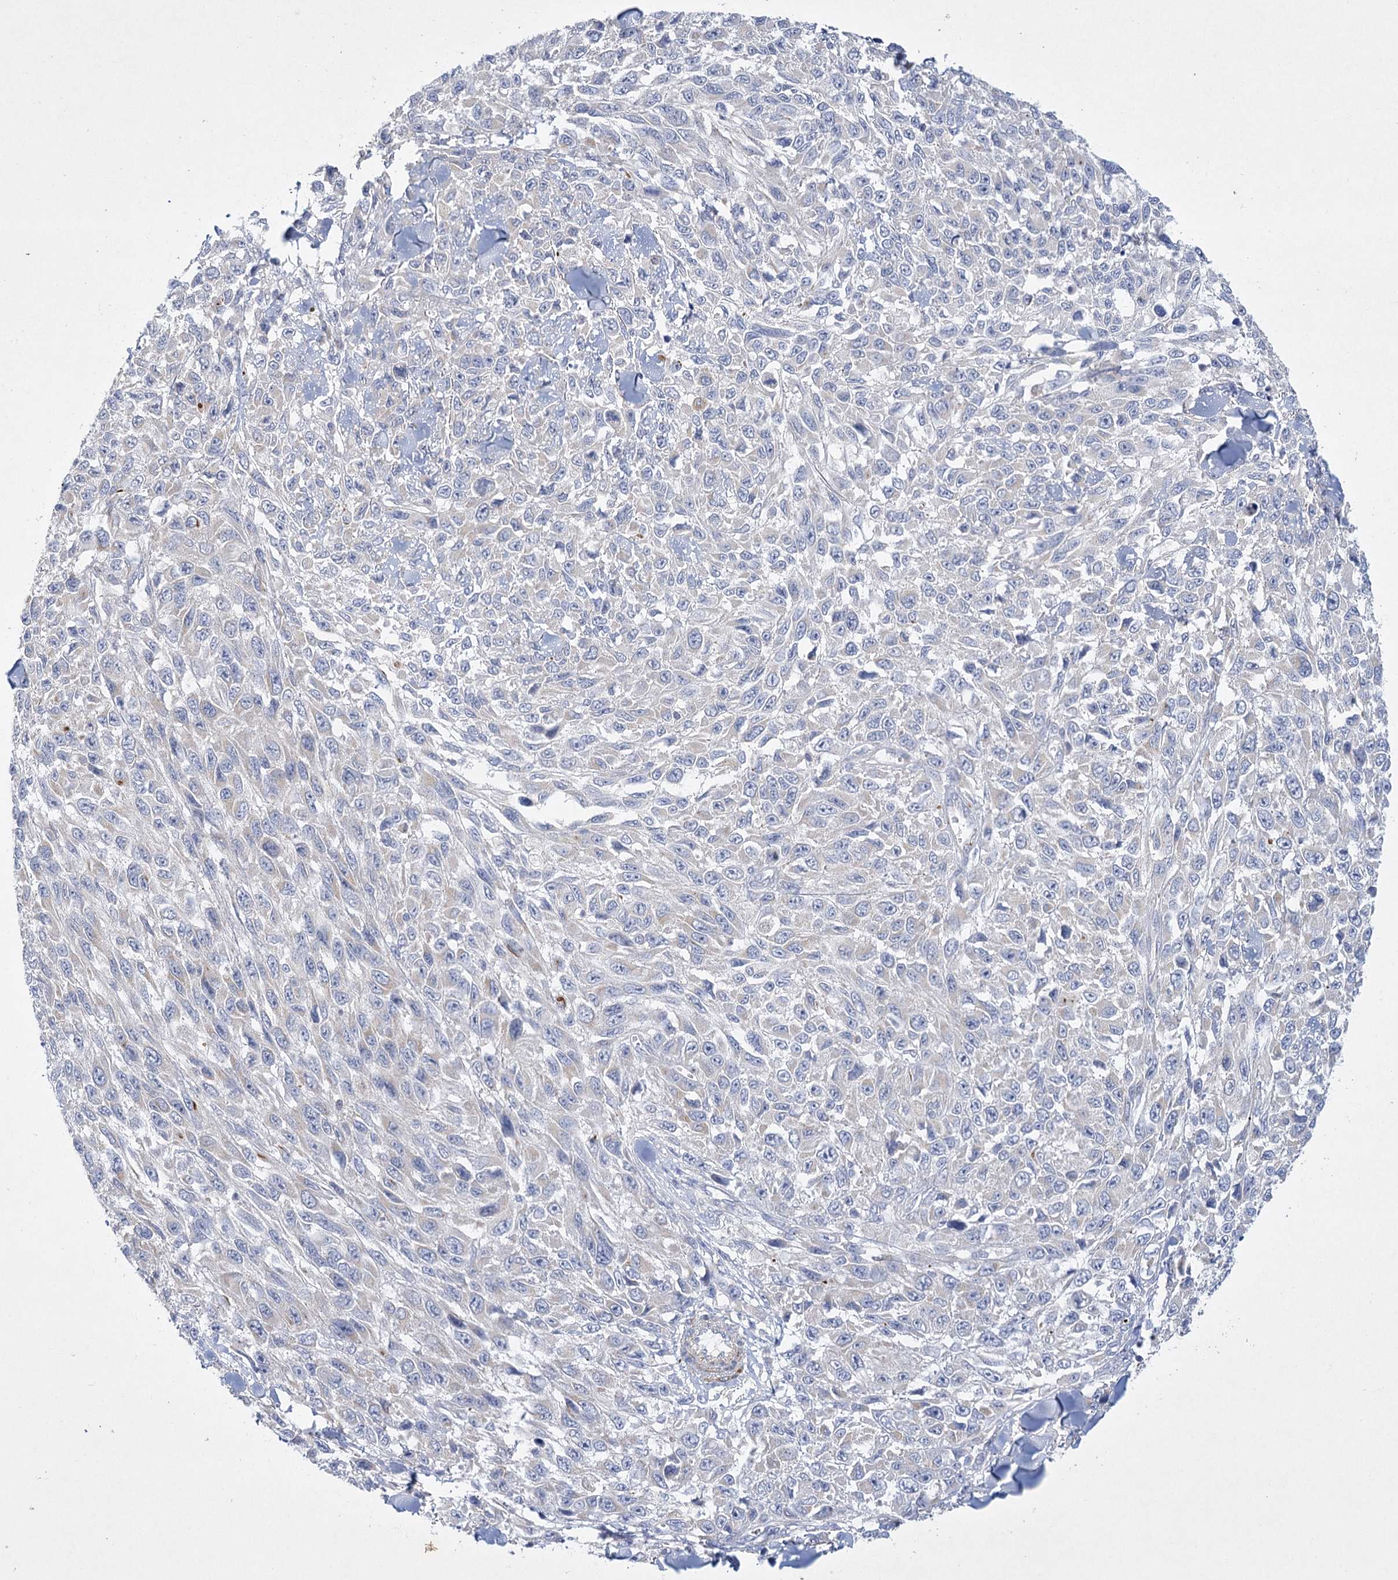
{"staining": {"intensity": "negative", "quantity": "none", "location": "none"}, "tissue": "melanoma", "cell_type": "Tumor cells", "image_type": "cancer", "snomed": [{"axis": "morphology", "description": "Malignant melanoma, NOS"}, {"axis": "topography", "description": "Skin"}], "caption": "Melanoma was stained to show a protein in brown. There is no significant expression in tumor cells.", "gene": "DHTKD1", "patient": {"sex": "female", "age": 96}}